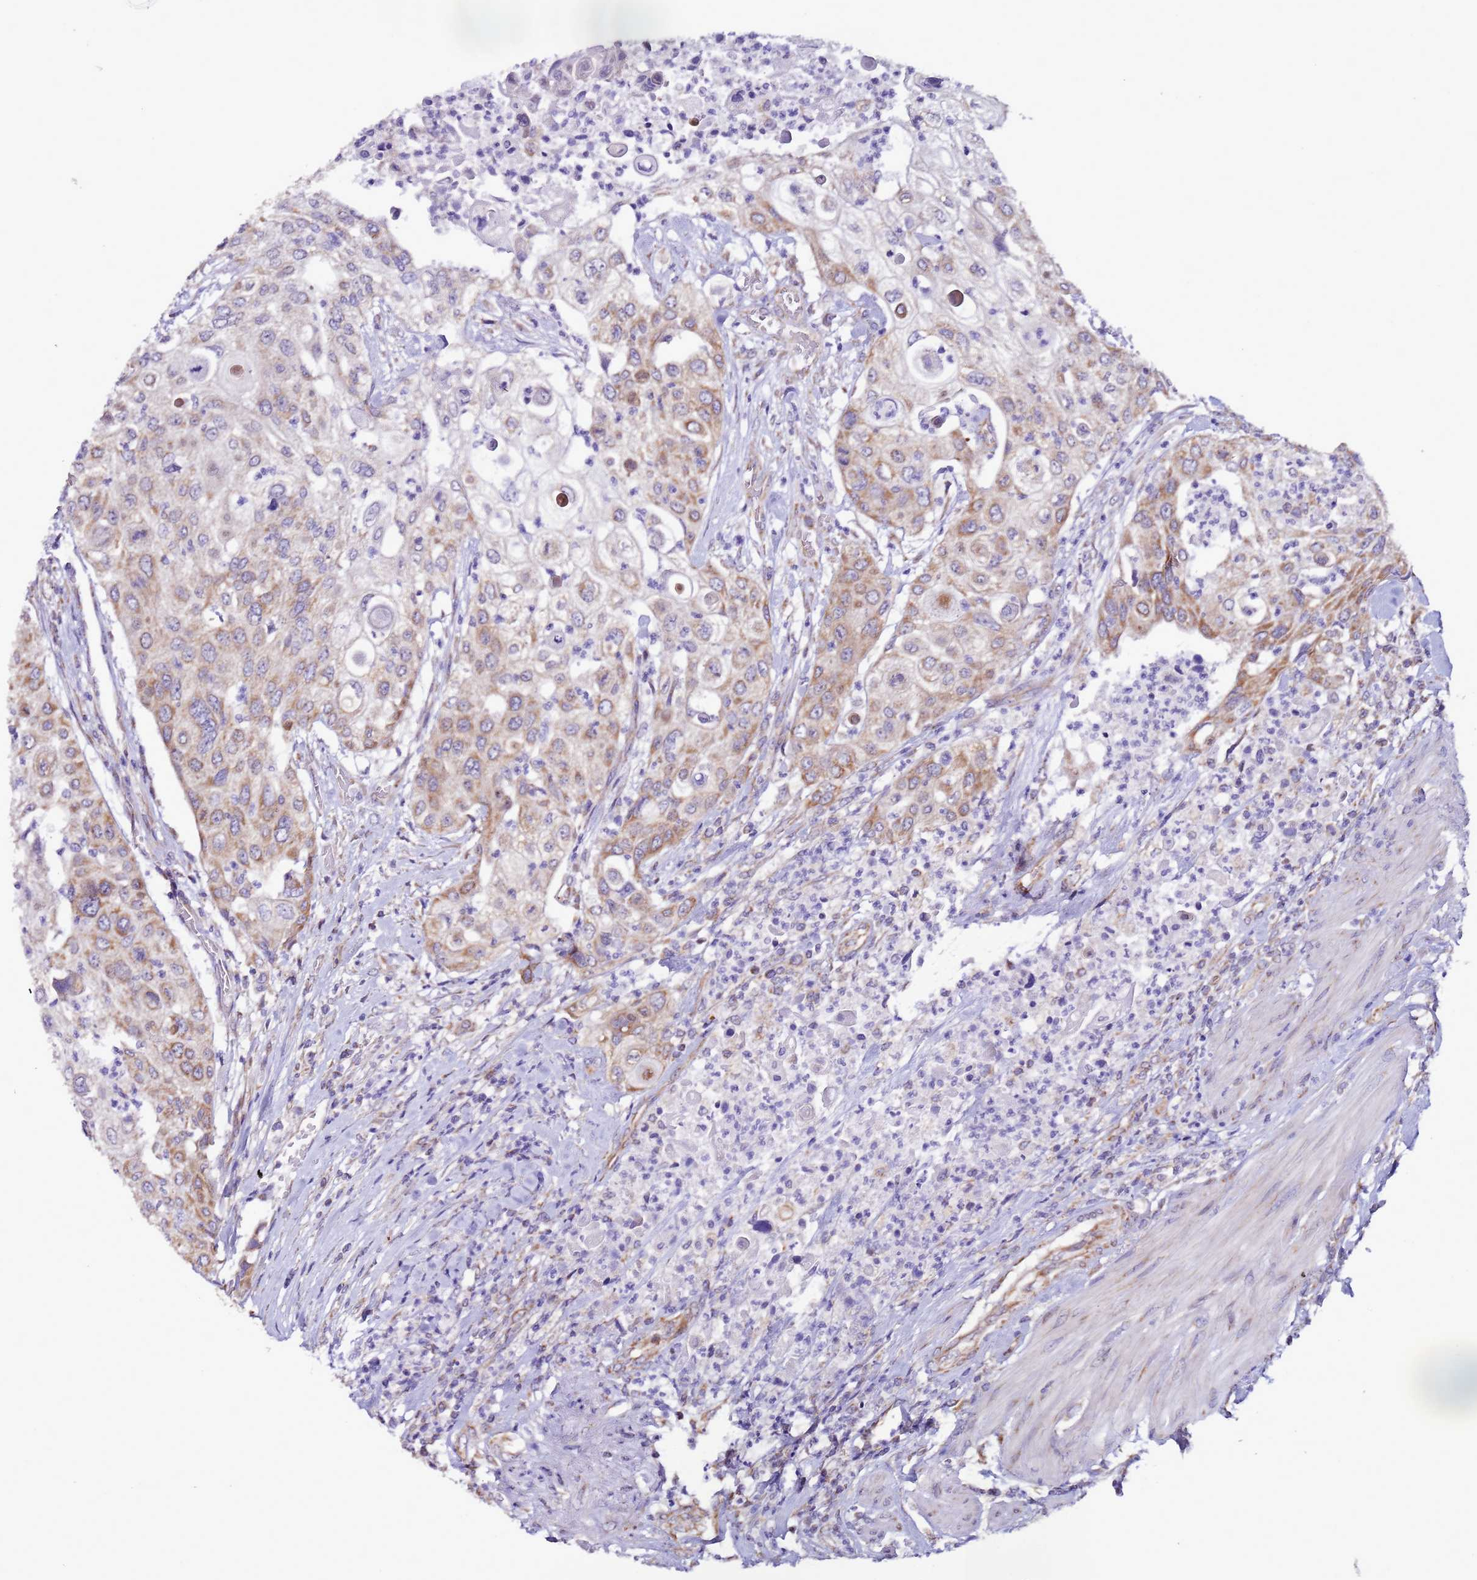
{"staining": {"intensity": "moderate", "quantity": "25%-75%", "location": "cytoplasmic/membranous"}, "tissue": "urothelial cancer", "cell_type": "Tumor cells", "image_type": "cancer", "snomed": [{"axis": "morphology", "description": "Urothelial carcinoma, High grade"}, {"axis": "topography", "description": "Urinary bladder"}], "caption": "Immunohistochemical staining of human urothelial carcinoma (high-grade) exhibits medium levels of moderate cytoplasmic/membranous protein staining in approximately 25%-75% of tumor cells.", "gene": "AHI1", "patient": {"sex": "female", "age": 79}}